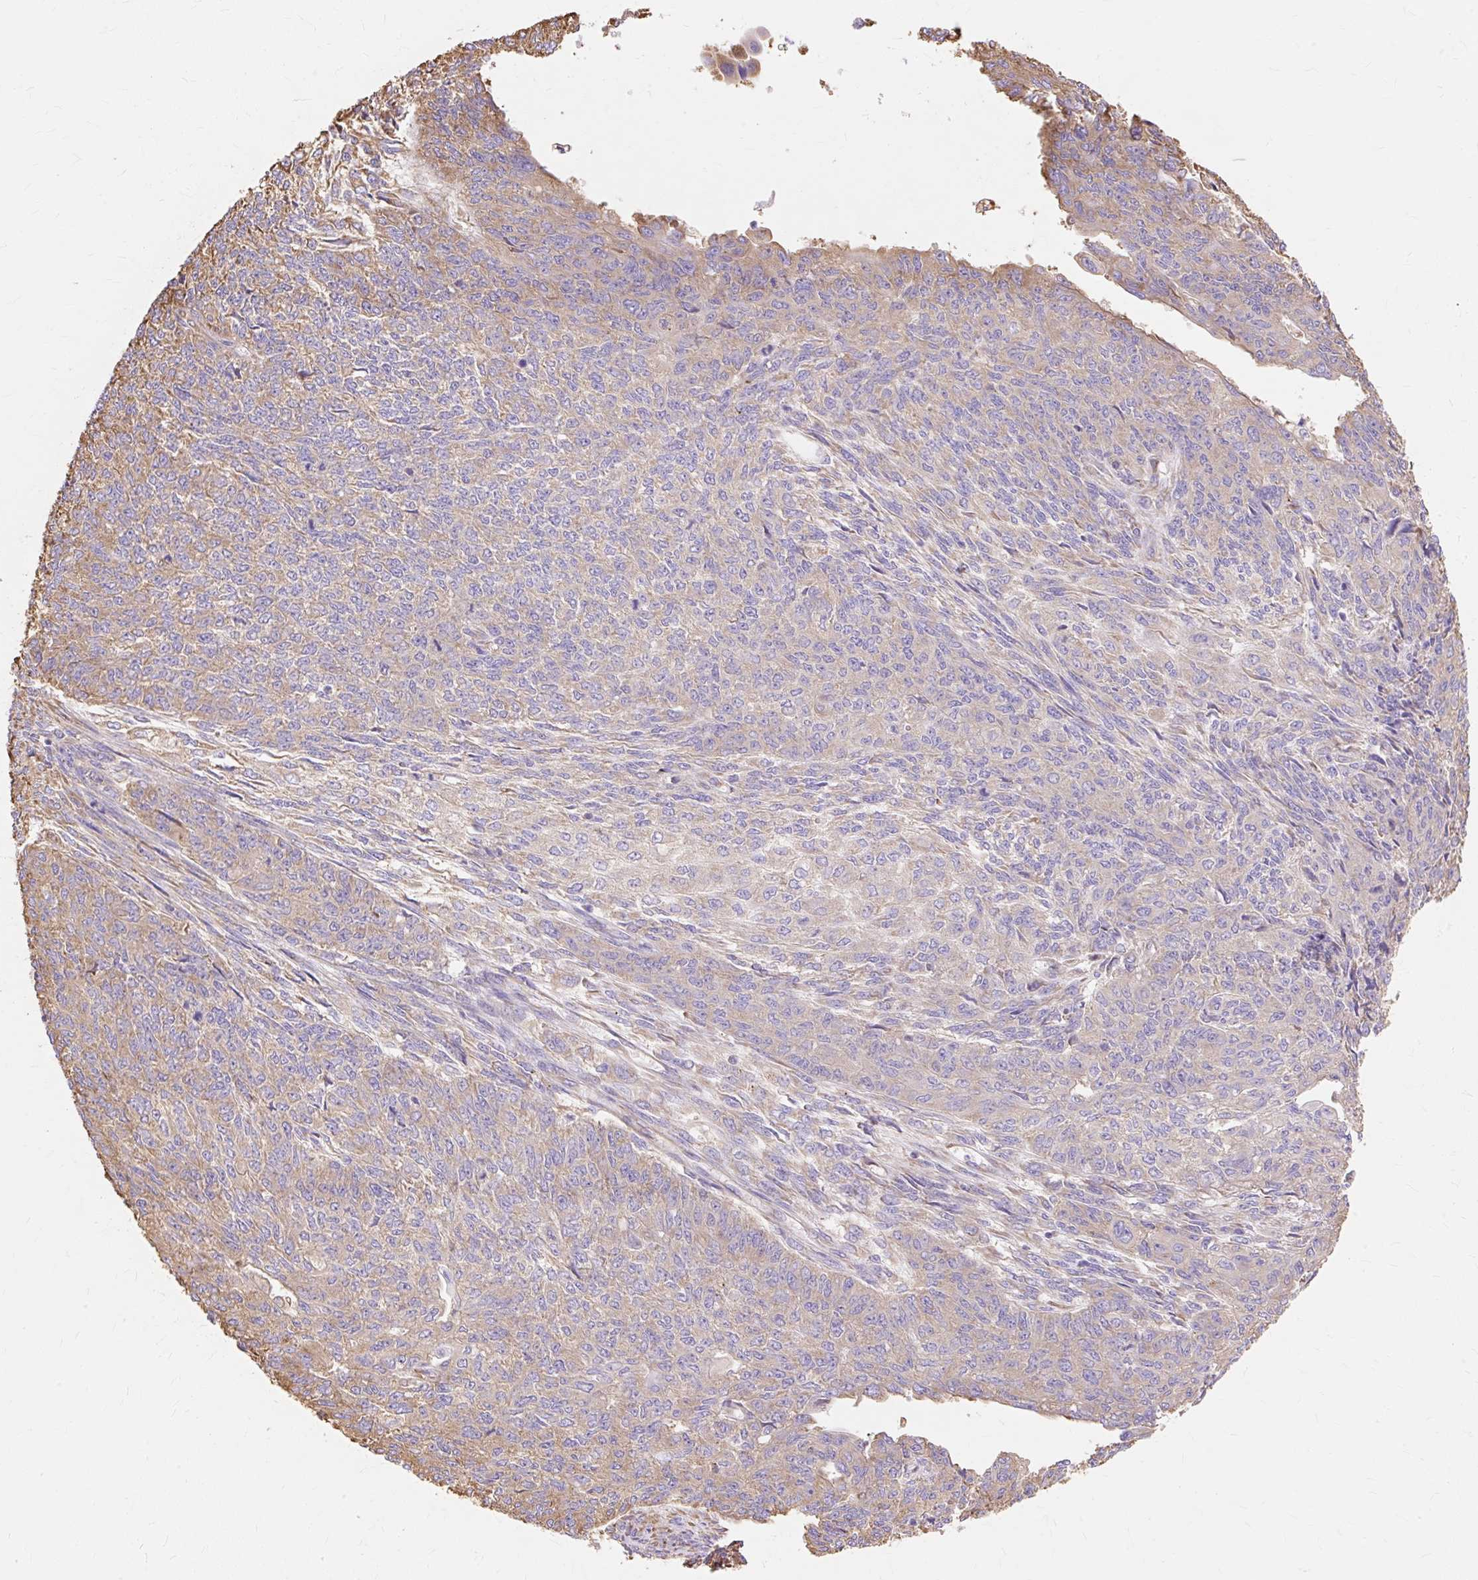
{"staining": {"intensity": "weak", "quantity": "25%-75%", "location": "cytoplasmic/membranous"}, "tissue": "endometrial cancer", "cell_type": "Tumor cells", "image_type": "cancer", "snomed": [{"axis": "morphology", "description": "Adenocarcinoma, NOS"}, {"axis": "topography", "description": "Endometrium"}], "caption": "This photomicrograph reveals endometrial adenocarcinoma stained with immunohistochemistry (IHC) to label a protein in brown. The cytoplasmic/membranous of tumor cells show weak positivity for the protein. Nuclei are counter-stained blue.", "gene": "RPS17", "patient": {"sex": "female", "age": 32}}